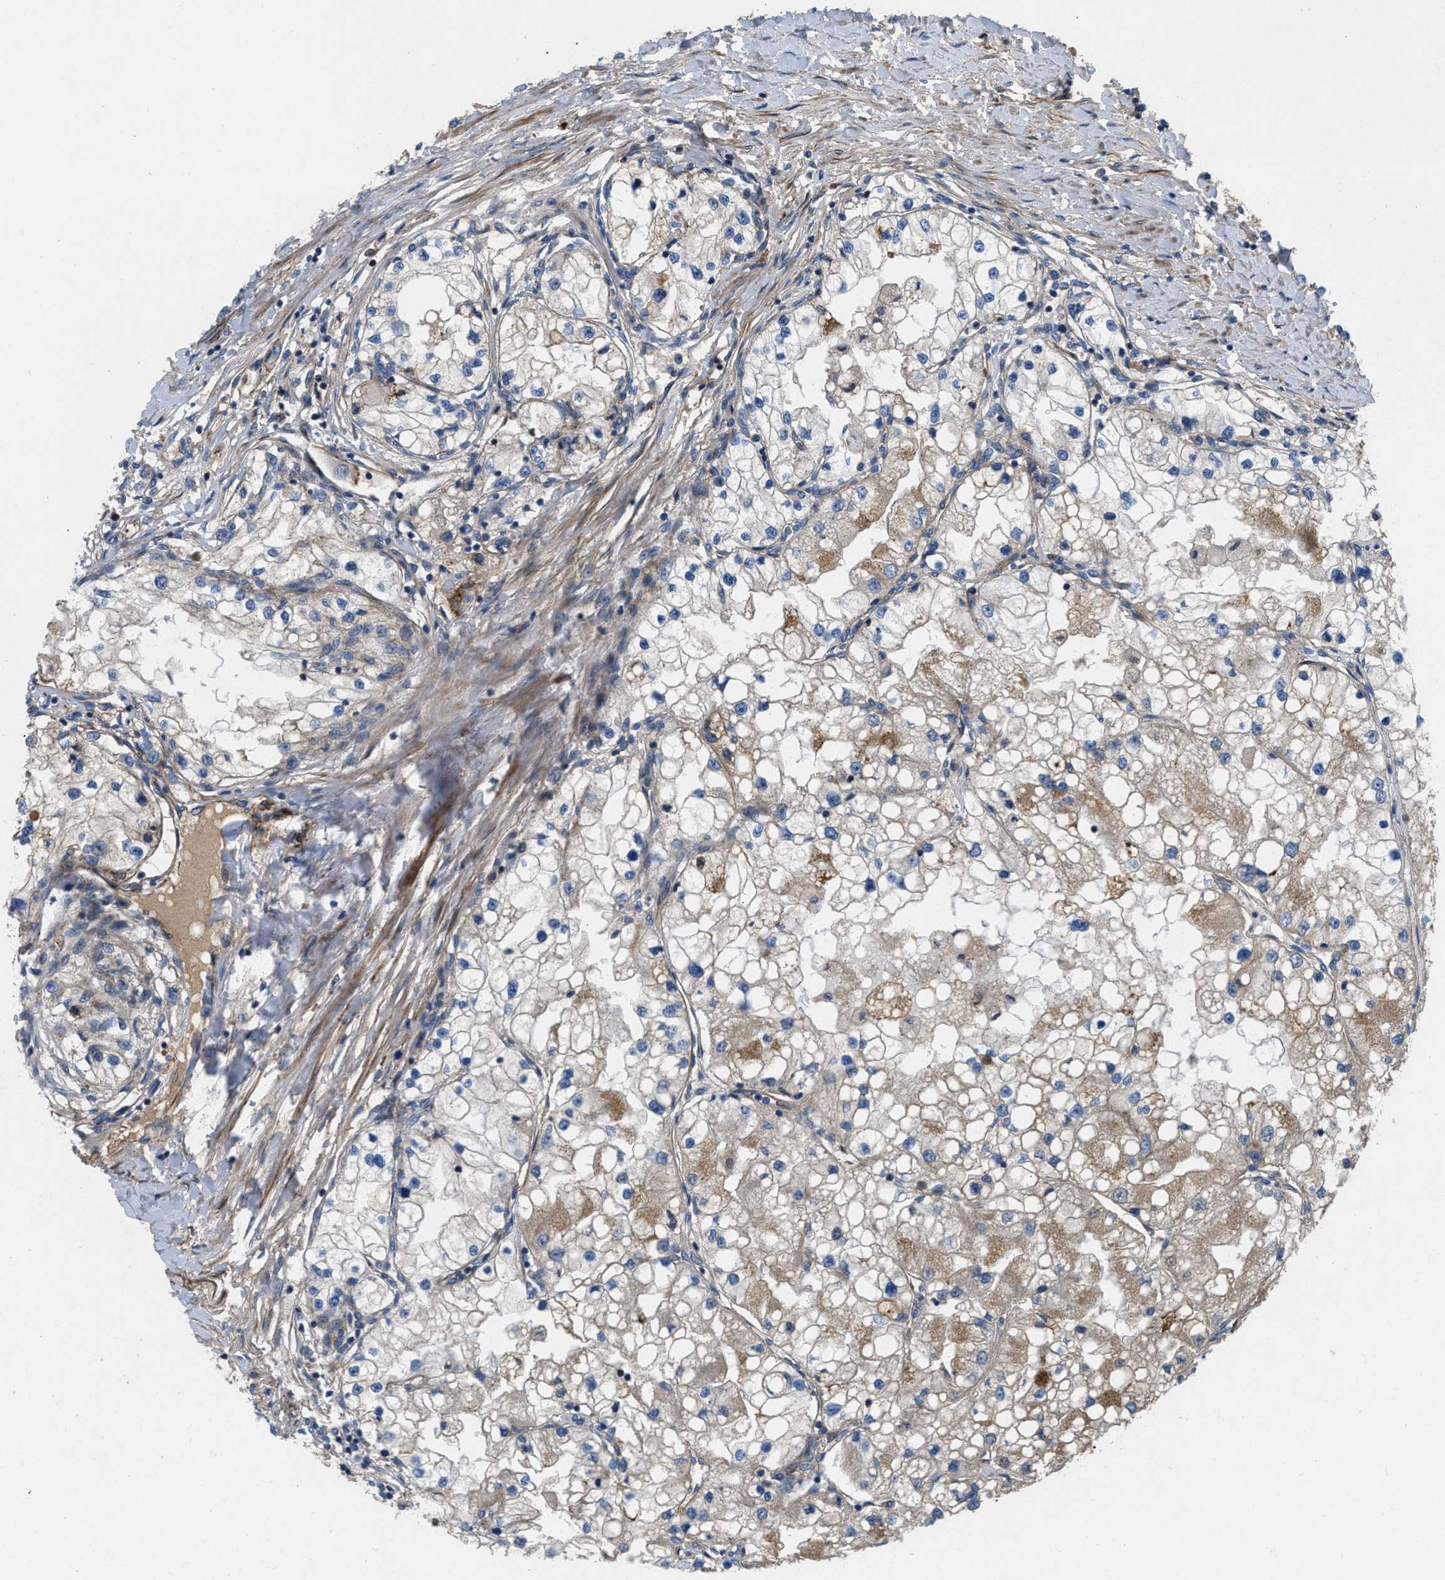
{"staining": {"intensity": "weak", "quantity": ">75%", "location": "cytoplasmic/membranous"}, "tissue": "renal cancer", "cell_type": "Tumor cells", "image_type": "cancer", "snomed": [{"axis": "morphology", "description": "Adenocarcinoma, NOS"}, {"axis": "topography", "description": "Kidney"}], "caption": "Tumor cells exhibit weak cytoplasmic/membranous staining in approximately >75% of cells in renal cancer. (Brightfield microscopy of DAB IHC at high magnification).", "gene": "NYNRIN", "patient": {"sex": "male", "age": 68}}